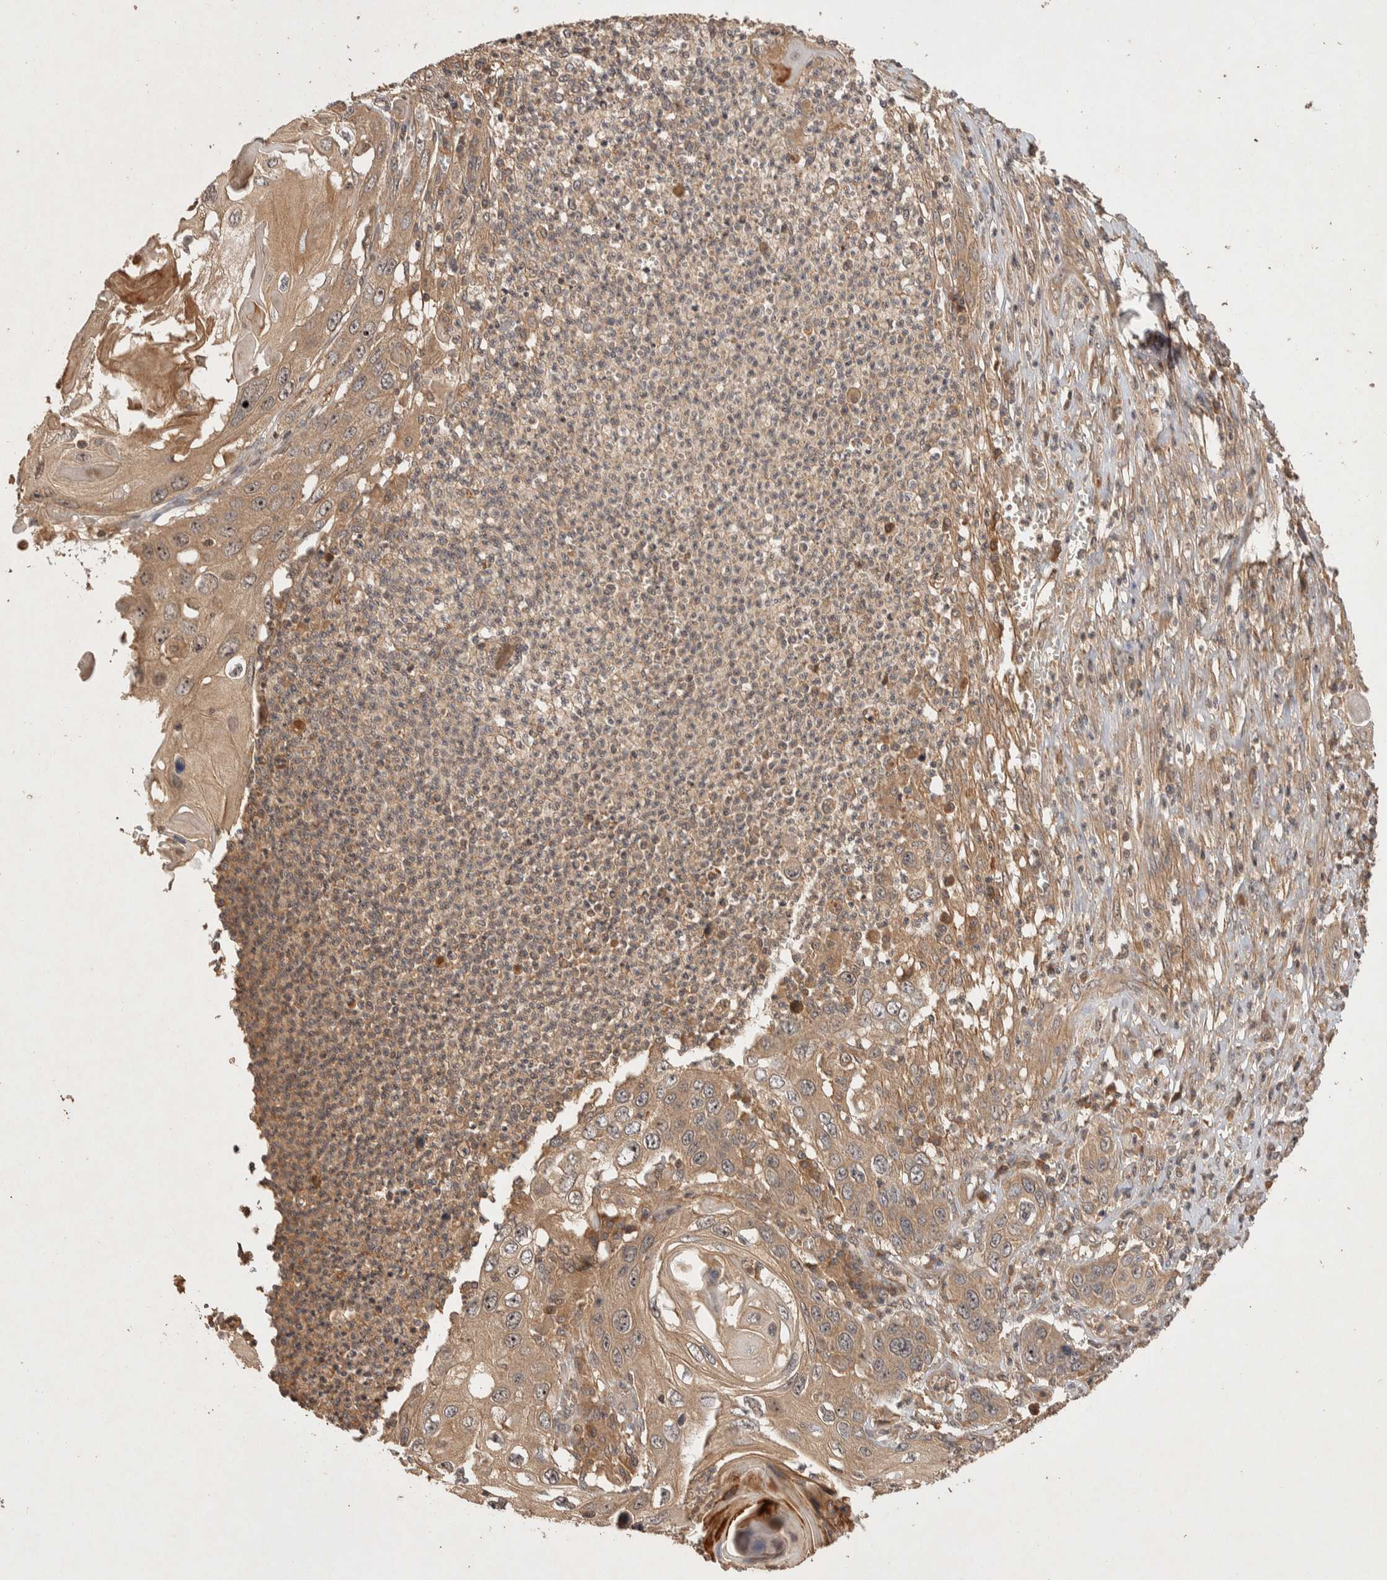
{"staining": {"intensity": "moderate", "quantity": ">75%", "location": "cytoplasmic/membranous"}, "tissue": "skin cancer", "cell_type": "Tumor cells", "image_type": "cancer", "snomed": [{"axis": "morphology", "description": "Squamous cell carcinoma, NOS"}, {"axis": "topography", "description": "Skin"}], "caption": "There is medium levels of moderate cytoplasmic/membranous expression in tumor cells of squamous cell carcinoma (skin), as demonstrated by immunohistochemical staining (brown color).", "gene": "NSMAF", "patient": {"sex": "male", "age": 55}}